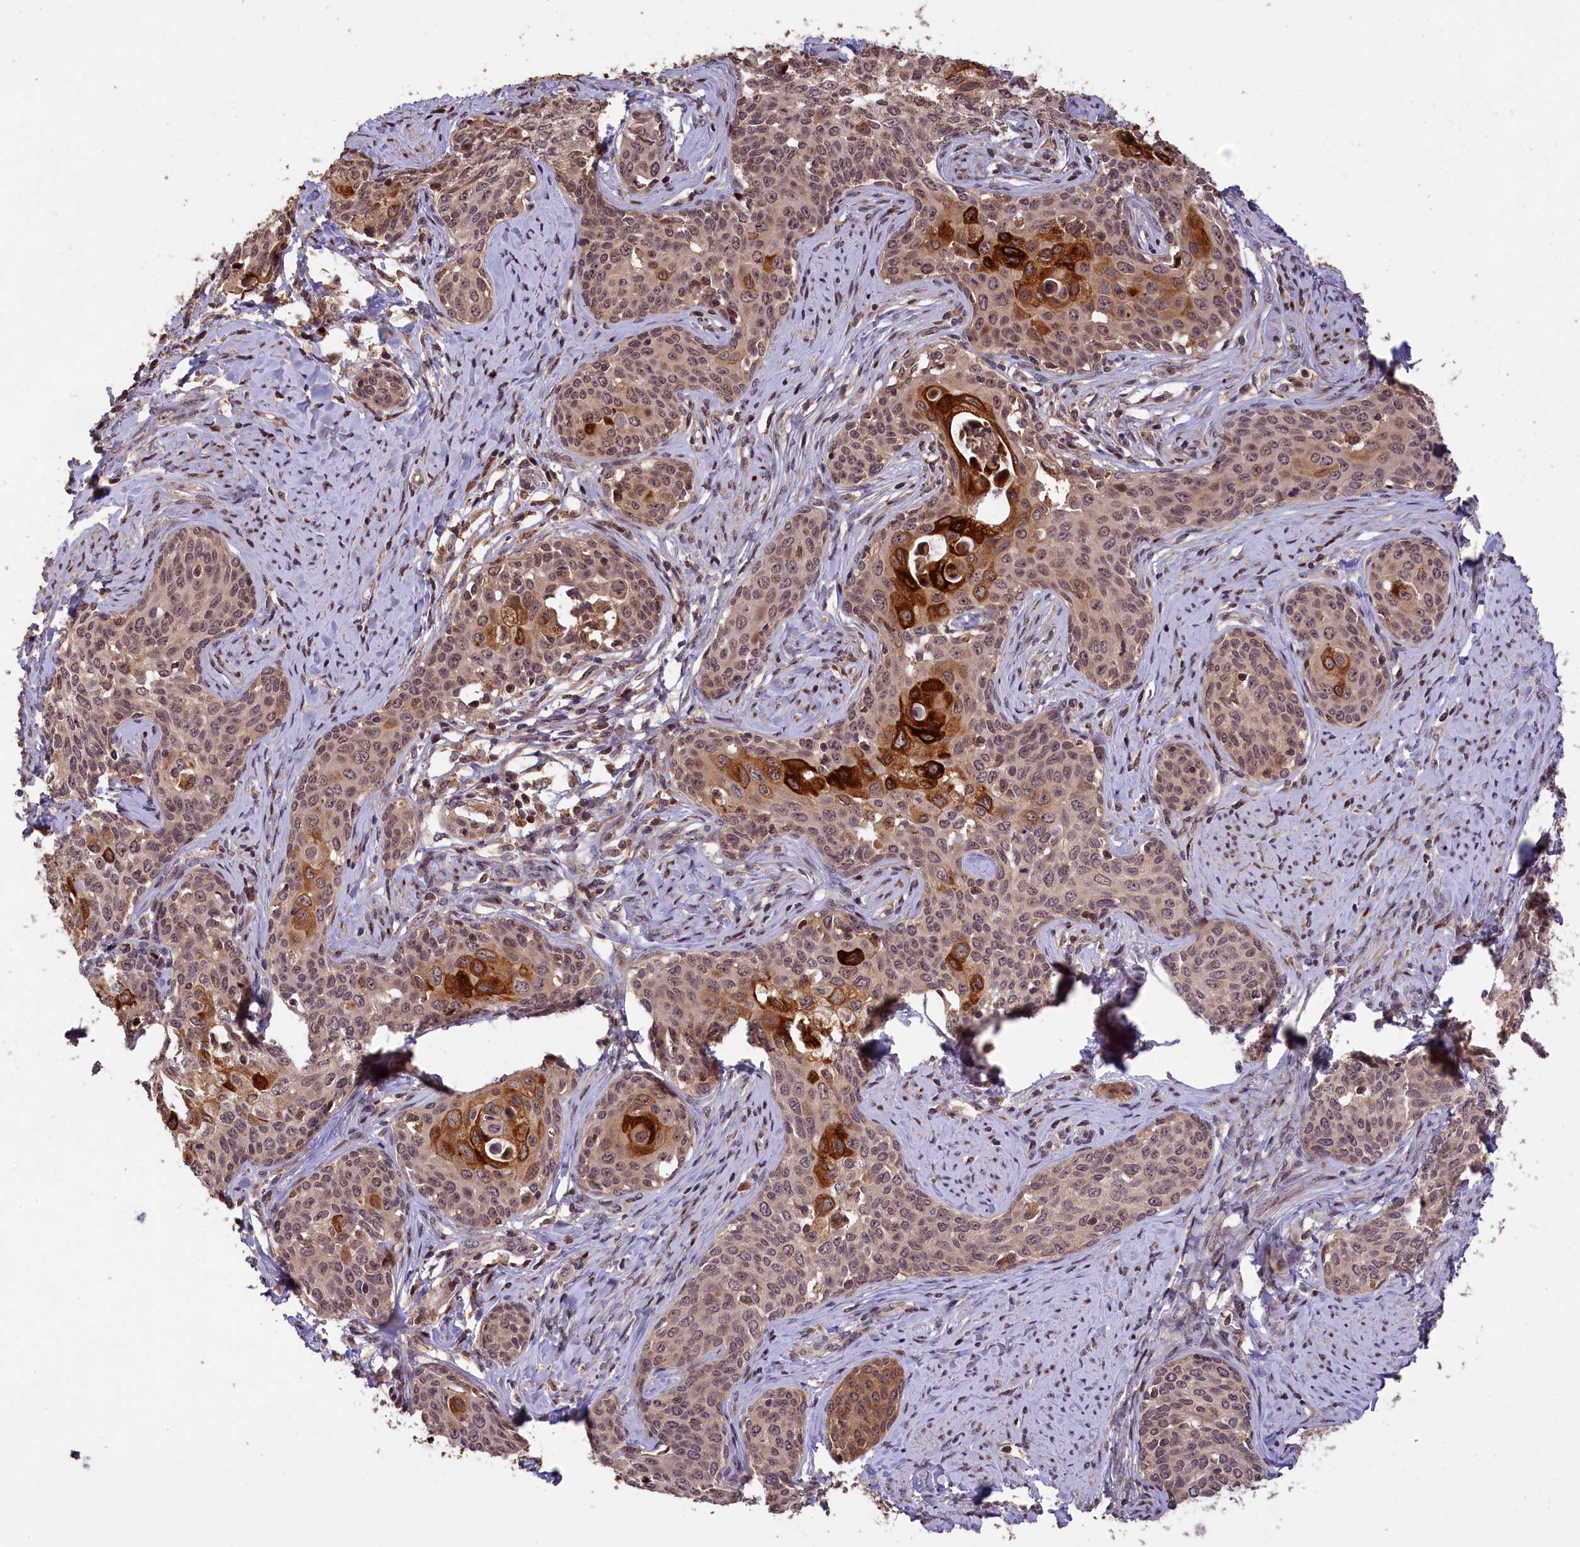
{"staining": {"intensity": "strong", "quantity": "<25%", "location": "cytoplasmic/membranous,nuclear"}, "tissue": "cervical cancer", "cell_type": "Tumor cells", "image_type": "cancer", "snomed": [{"axis": "morphology", "description": "Squamous cell carcinoma, NOS"}, {"axis": "morphology", "description": "Adenocarcinoma, NOS"}, {"axis": "topography", "description": "Cervix"}], "caption": "Protein analysis of cervical cancer tissue displays strong cytoplasmic/membranous and nuclear positivity in approximately <25% of tumor cells. The staining was performed using DAB, with brown indicating positive protein expression. Nuclei are stained blue with hematoxylin.", "gene": "PHAF1", "patient": {"sex": "female", "age": 52}}